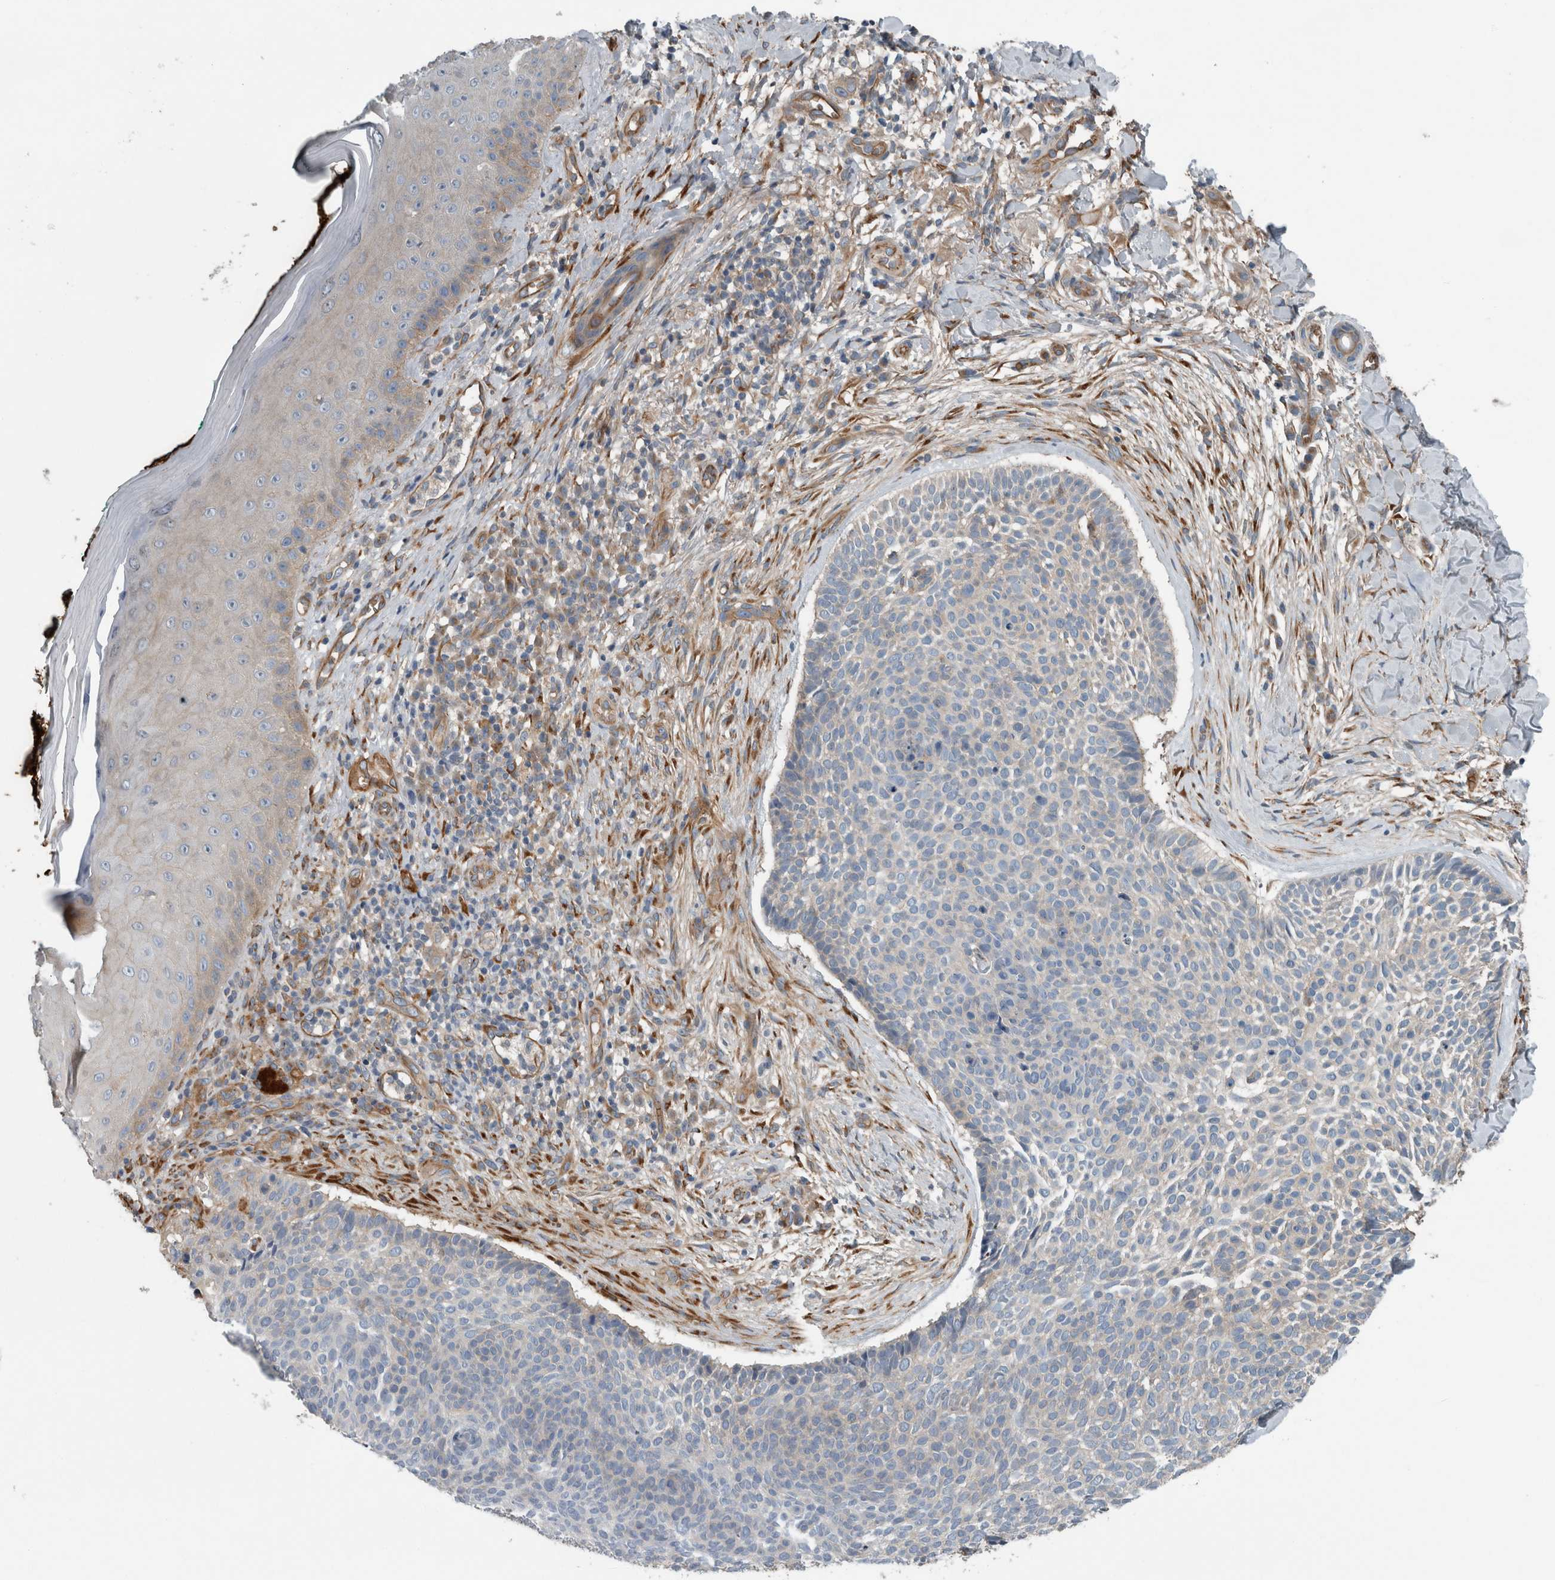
{"staining": {"intensity": "negative", "quantity": "none", "location": "none"}, "tissue": "skin cancer", "cell_type": "Tumor cells", "image_type": "cancer", "snomed": [{"axis": "morphology", "description": "Normal tissue, NOS"}, {"axis": "morphology", "description": "Basal cell carcinoma"}, {"axis": "topography", "description": "Skin"}], "caption": "Photomicrograph shows no significant protein expression in tumor cells of skin basal cell carcinoma. (Stains: DAB (3,3'-diaminobenzidine) immunohistochemistry with hematoxylin counter stain, Microscopy: brightfield microscopy at high magnification).", "gene": "GLT8D2", "patient": {"sex": "male", "age": 67}}